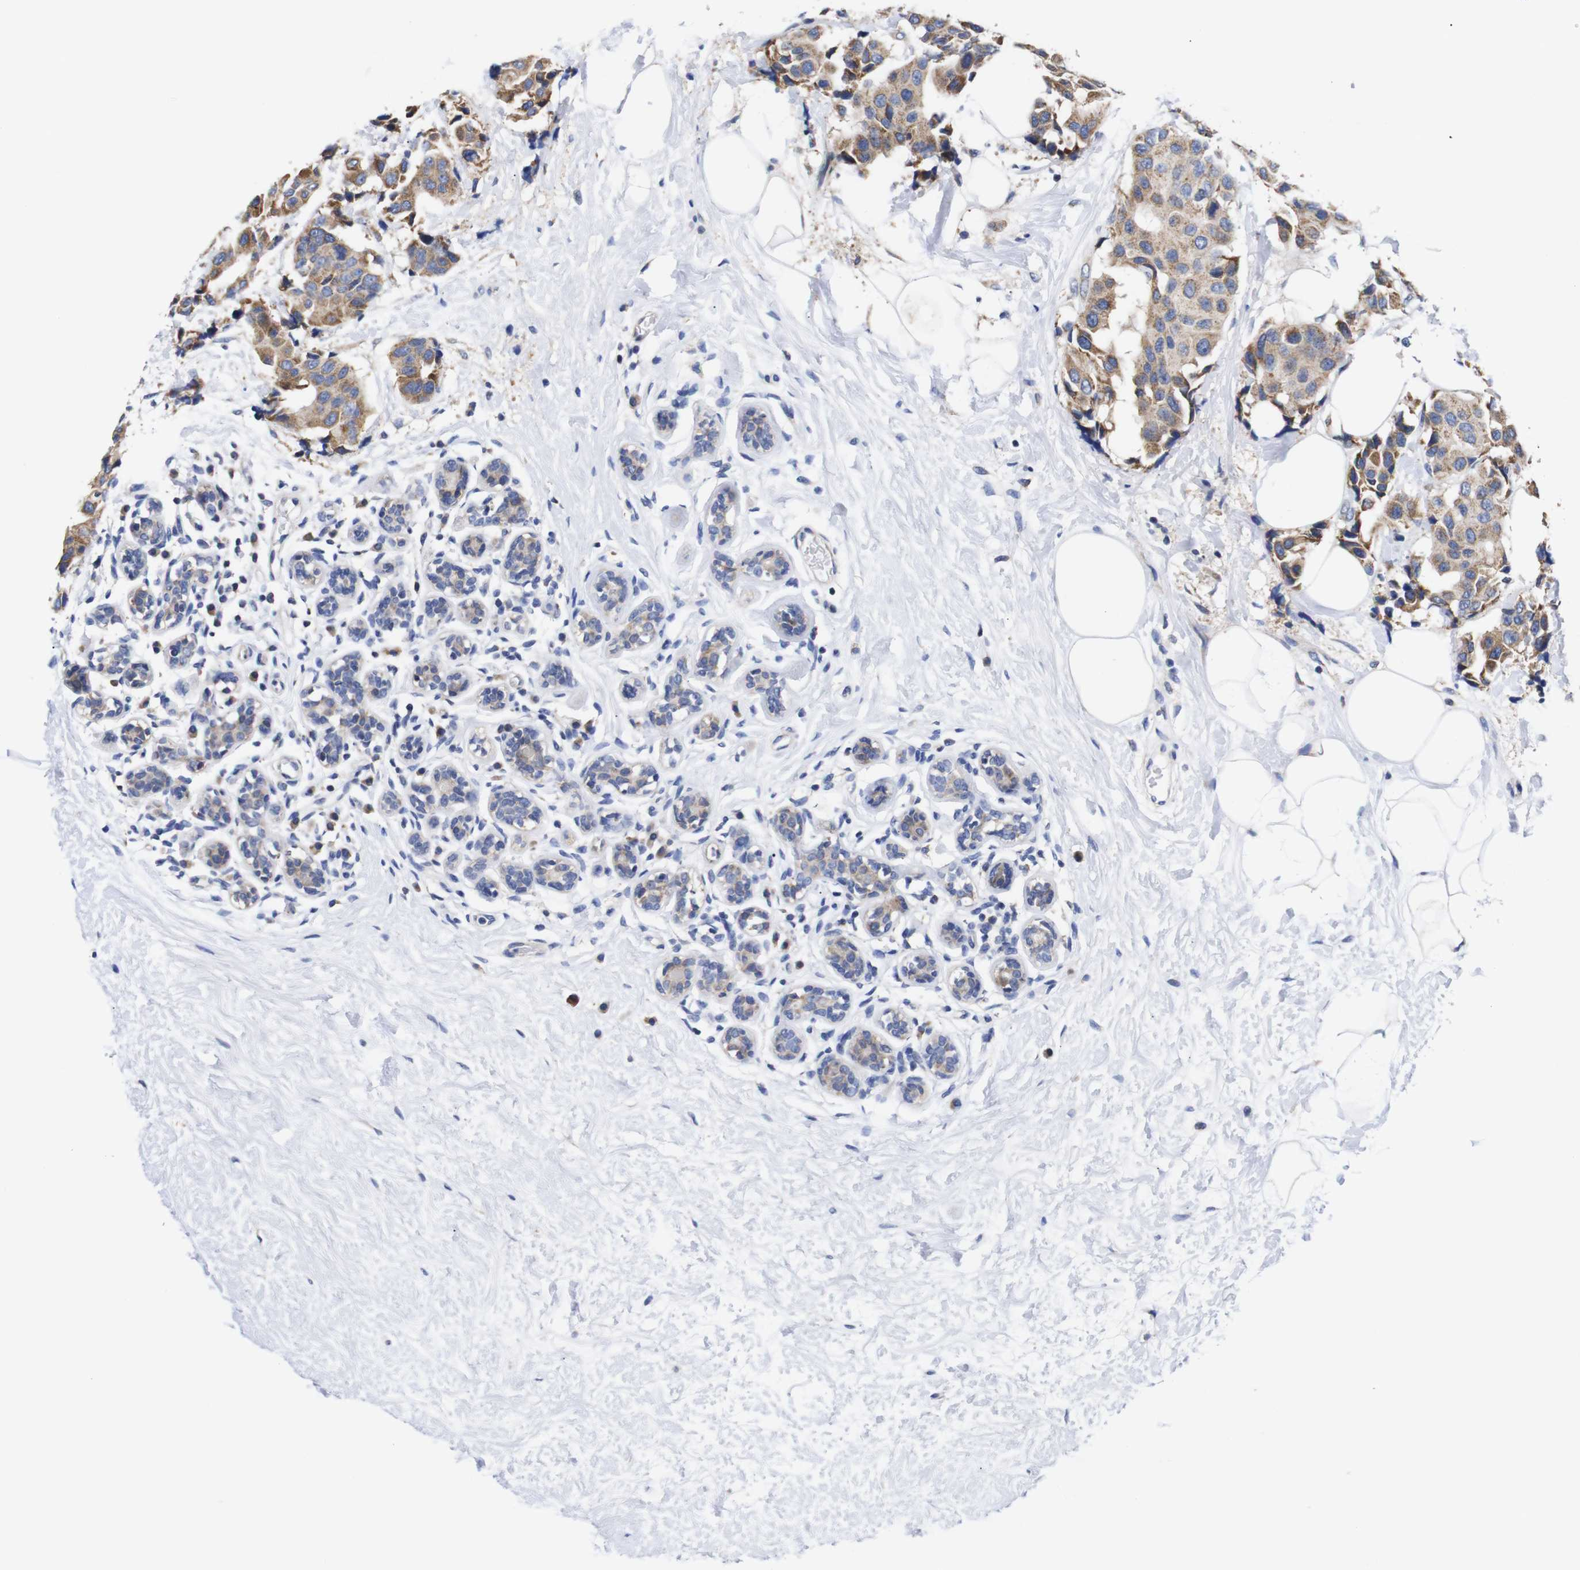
{"staining": {"intensity": "moderate", "quantity": ">75%", "location": "cytoplasmic/membranous"}, "tissue": "breast cancer", "cell_type": "Tumor cells", "image_type": "cancer", "snomed": [{"axis": "morphology", "description": "Normal tissue, NOS"}, {"axis": "morphology", "description": "Duct carcinoma"}, {"axis": "topography", "description": "Breast"}], "caption": "Moderate cytoplasmic/membranous positivity is present in approximately >75% of tumor cells in breast cancer (invasive ductal carcinoma). The staining was performed using DAB, with brown indicating positive protein expression. Nuclei are stained blue with hematoxylin.", "gene": "OPN3", "patient": {"sex": "female", "age": 39}}